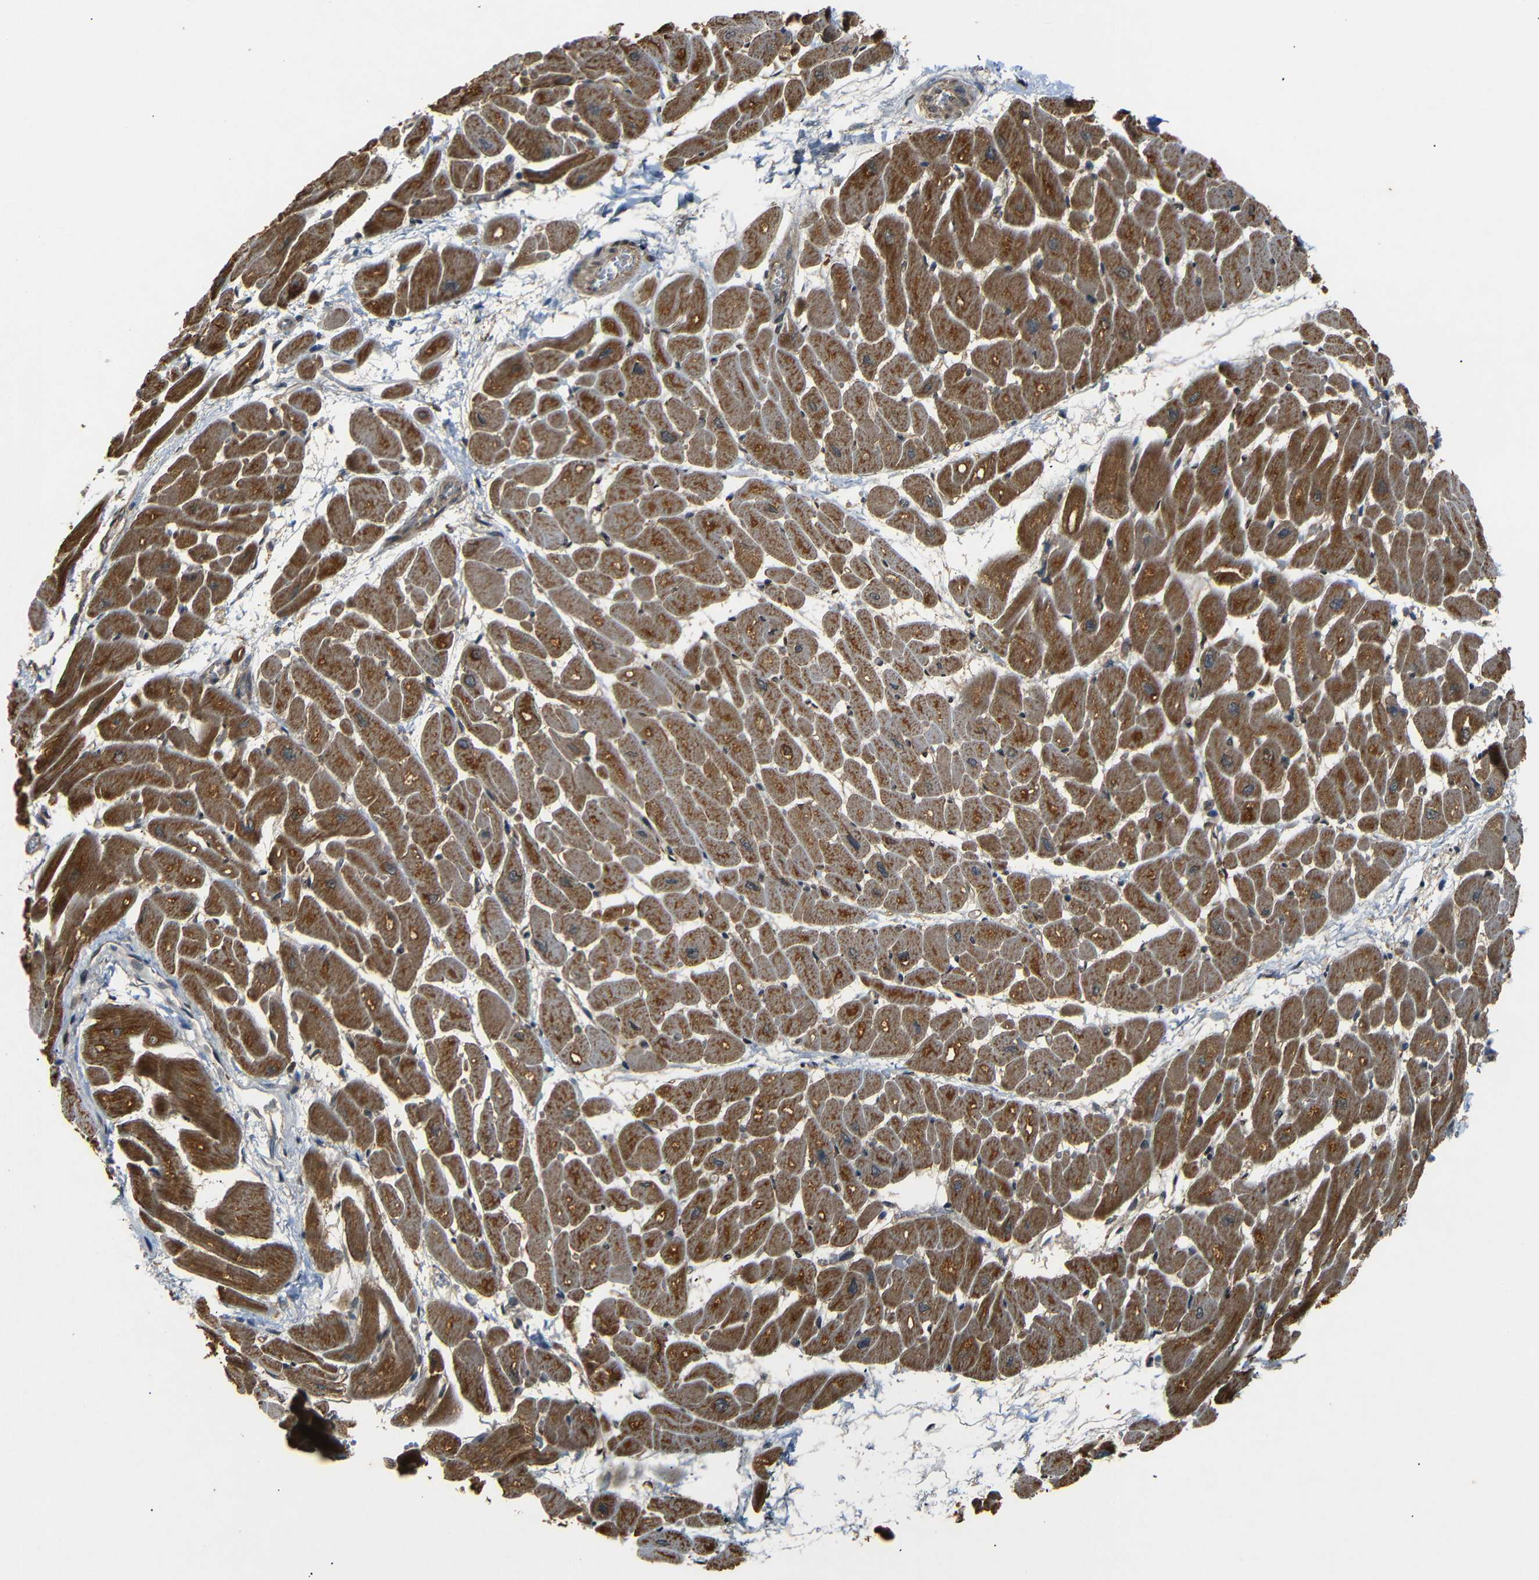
{"staining": {"intensity": "moderate", "quantity": ">75%", "location": "cytoplasmic/membranous"}, "tissue": "heart muscle", "cell_type": "Cardiomyocytes", "image_type": "normal", "snomed": [{"axis": "morphology", "description": "Normal tissue, NOS"}, {"axis": "topography", "description": "Heart"}], "caption": "Unremarkable heart muscle was stained to show a protein in brown. There is medium levels of moderate cytoplasmic/membranous expression in about >75% of cardiomyocytes. The staining was performed using DAB, with brown indicating positive protein expression. Nuclei are stained blue with hematoxylin.", "gene": "TANK", "patient": {"sex": "male", "age": 45}}